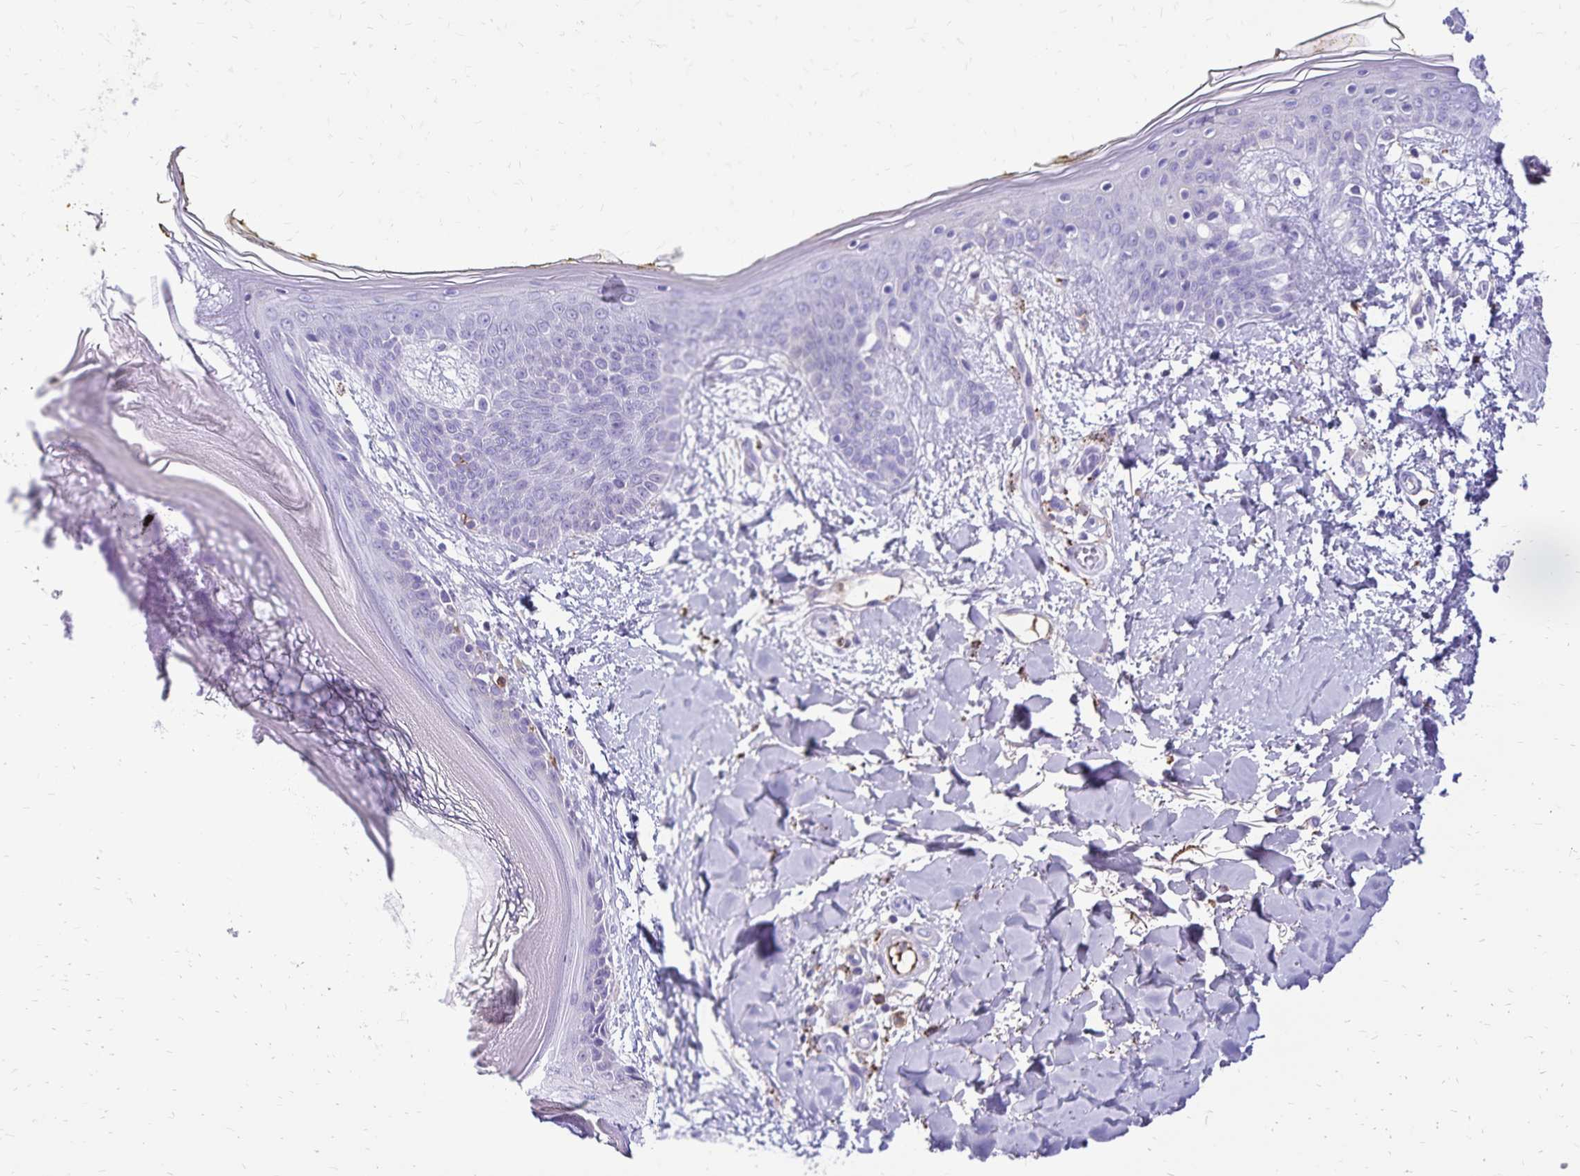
{"staining": {"intensity": "negative", "quantity": "none", "location": "none"}, "tissue": "skin", "cell_type": "Fibroblasts", "image_type": "normal", "snomed": [{"axis": "morphology", "description": "Normal tissue, NOS"}, {"axis": "topography", "description": "Skin"}], "caption": "The immunohistochemistry (IHC) histopathology image has no significant expression in fibroblasts of skin.", "gene": "CD27", "patient": {"sex": "female", "age": 34}}